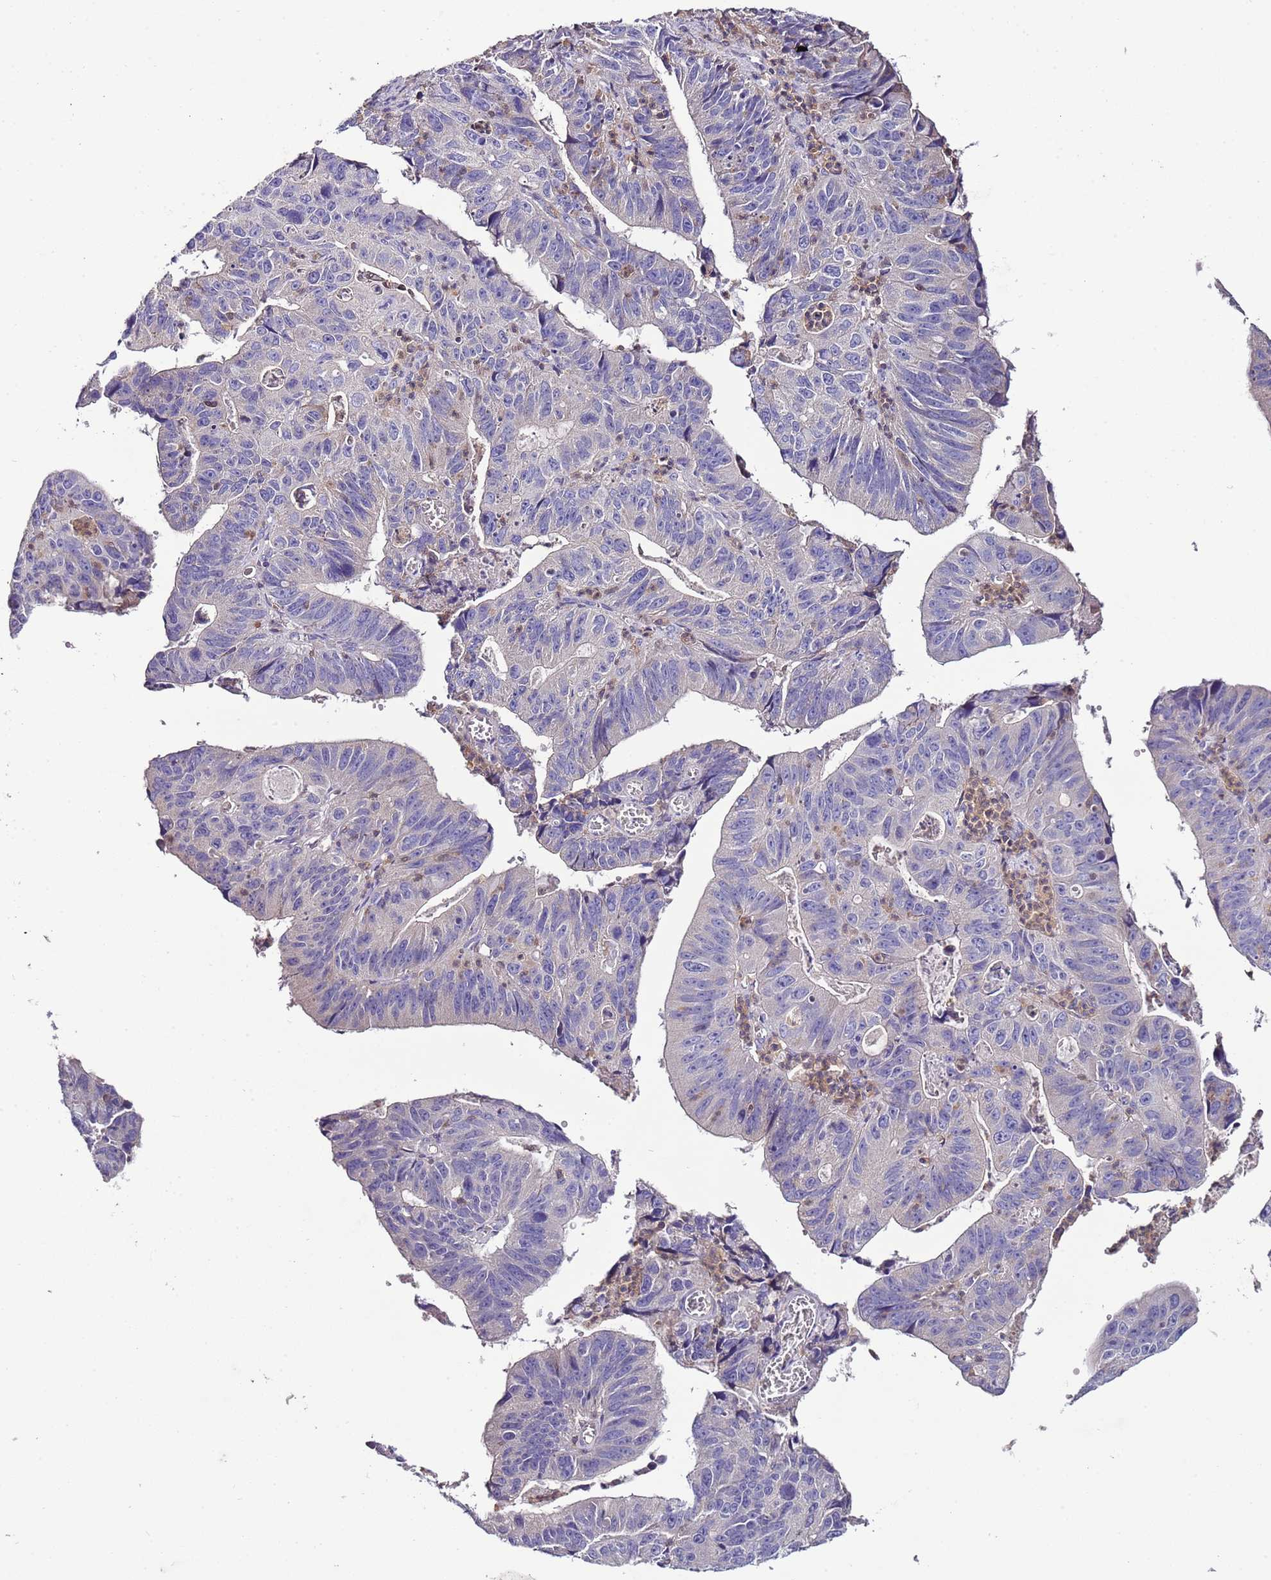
{"staining": {"intensity": "negative", "quantity": "none", "location": "none"}, "tissue": "stomach cancer", "cell_type": "Tumor cells", "image_type": "cancer", "snomed": [{"axis": "morphology", "description": "Adenocarcinoma, NOS"}, {"axis": "topography", "description": "Stomach"}], "caption": "Adenocarcinoma (stomach) was stained to show a protein in brown. There is no significant positivity in tumor cells.", "gene": "IGIP", "patient": {"sex": "male", "age": 59}}